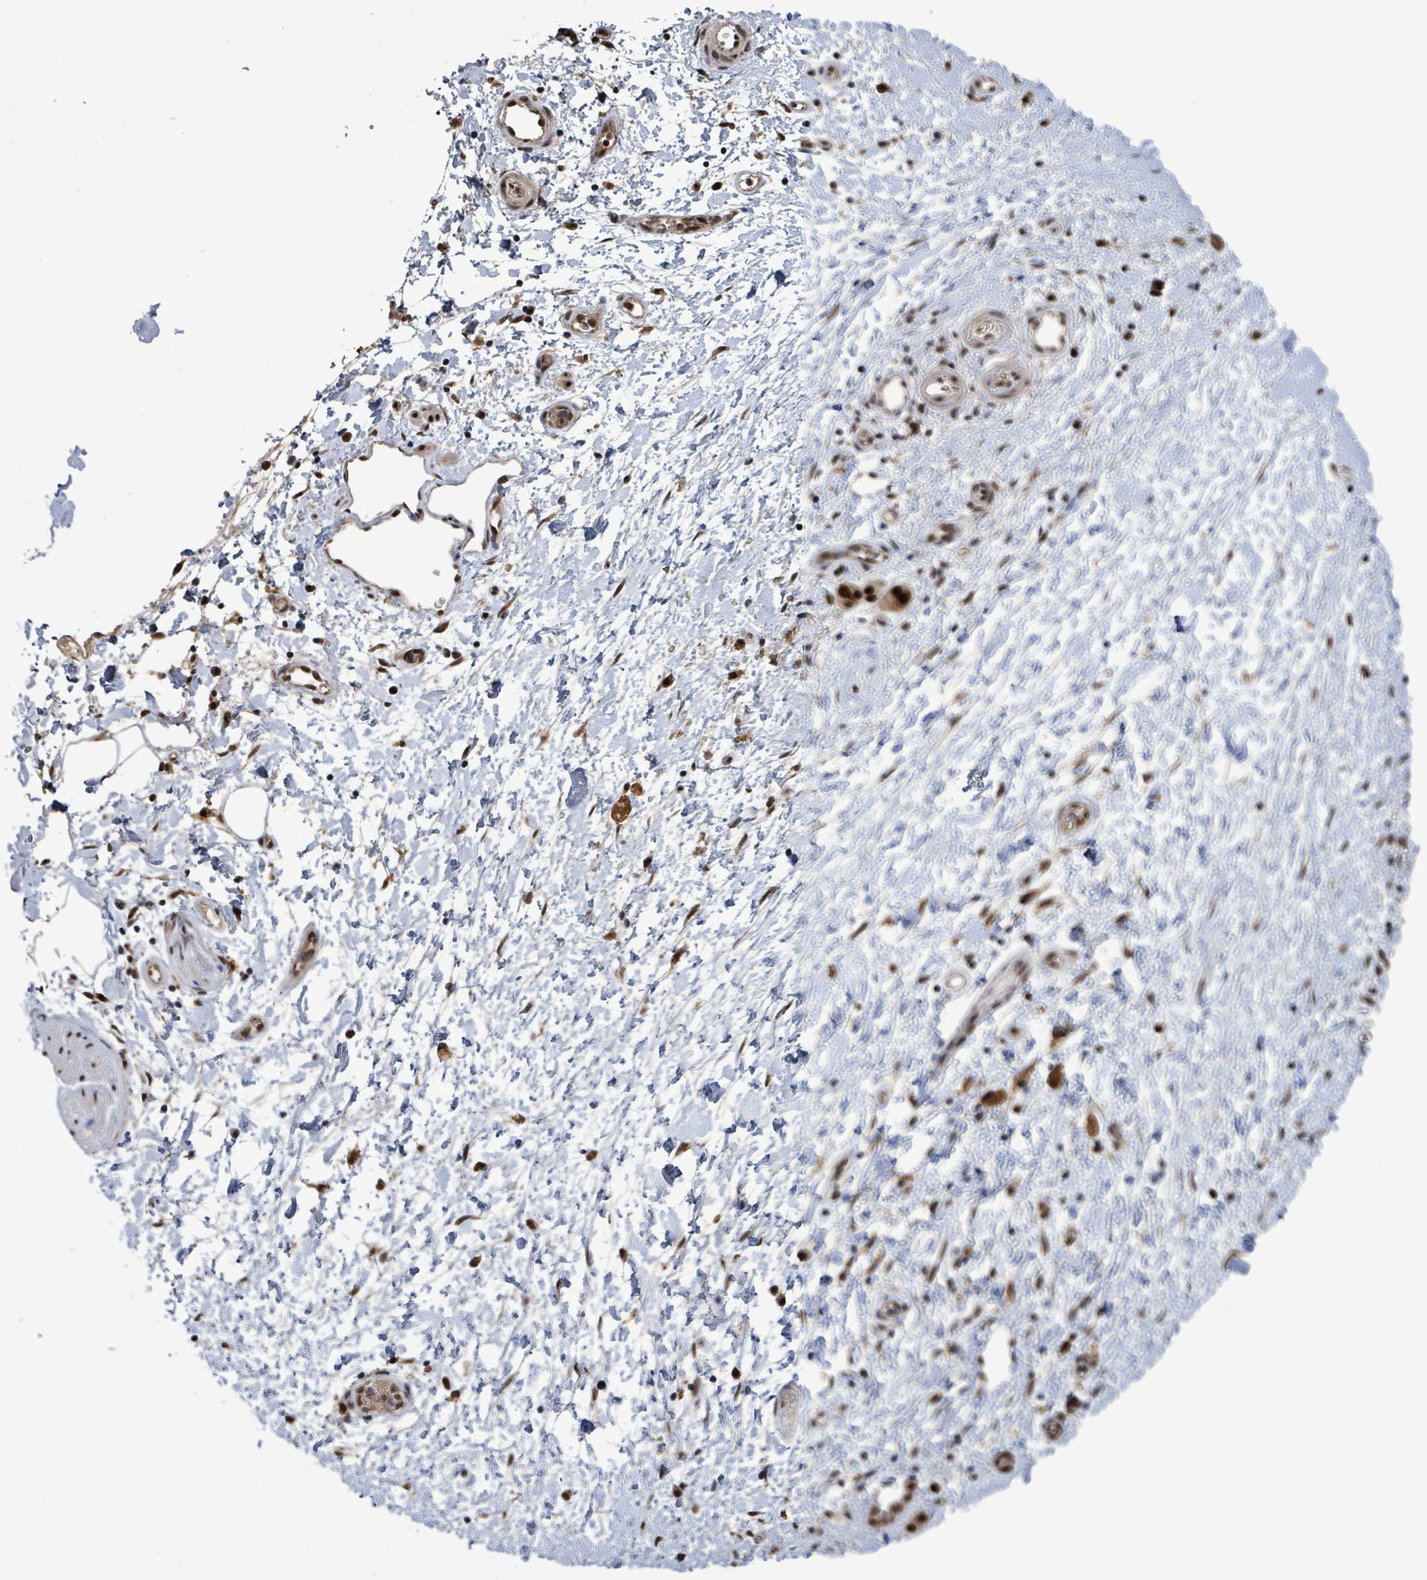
{"staining": {"intensity": "moderate", "quantity": ">75%", "location": "cytoplasmic/membranous"}, "tissue": "adipose tissue", "cell_type": "Adipocytes", "image_type": "normal", "snomed": [{"axis": "morphology", "description": "Normal tissue, NOS"}, {"axis": "morphology", "description": "Adenocarcinoma, NOS"}, {"axis": "topography", "description": "Pancreas"}, {"axis": "topography", "description": "Peripheral nerve tissue"}], "caption": "Adipose tissue stained with immunohistochemistry demonstrates moderate cytoplasmic/membranous positivity in approximately >75% of adipocytes. The protein of interest is stained brown, and the nuclei are stained in blue (DAB (3,3'-diaminobenzidine) IHC with brightfield microscopy, high magnification).", "gene": "PATZ1", "patient": {"sex": "female", "age": 77}}